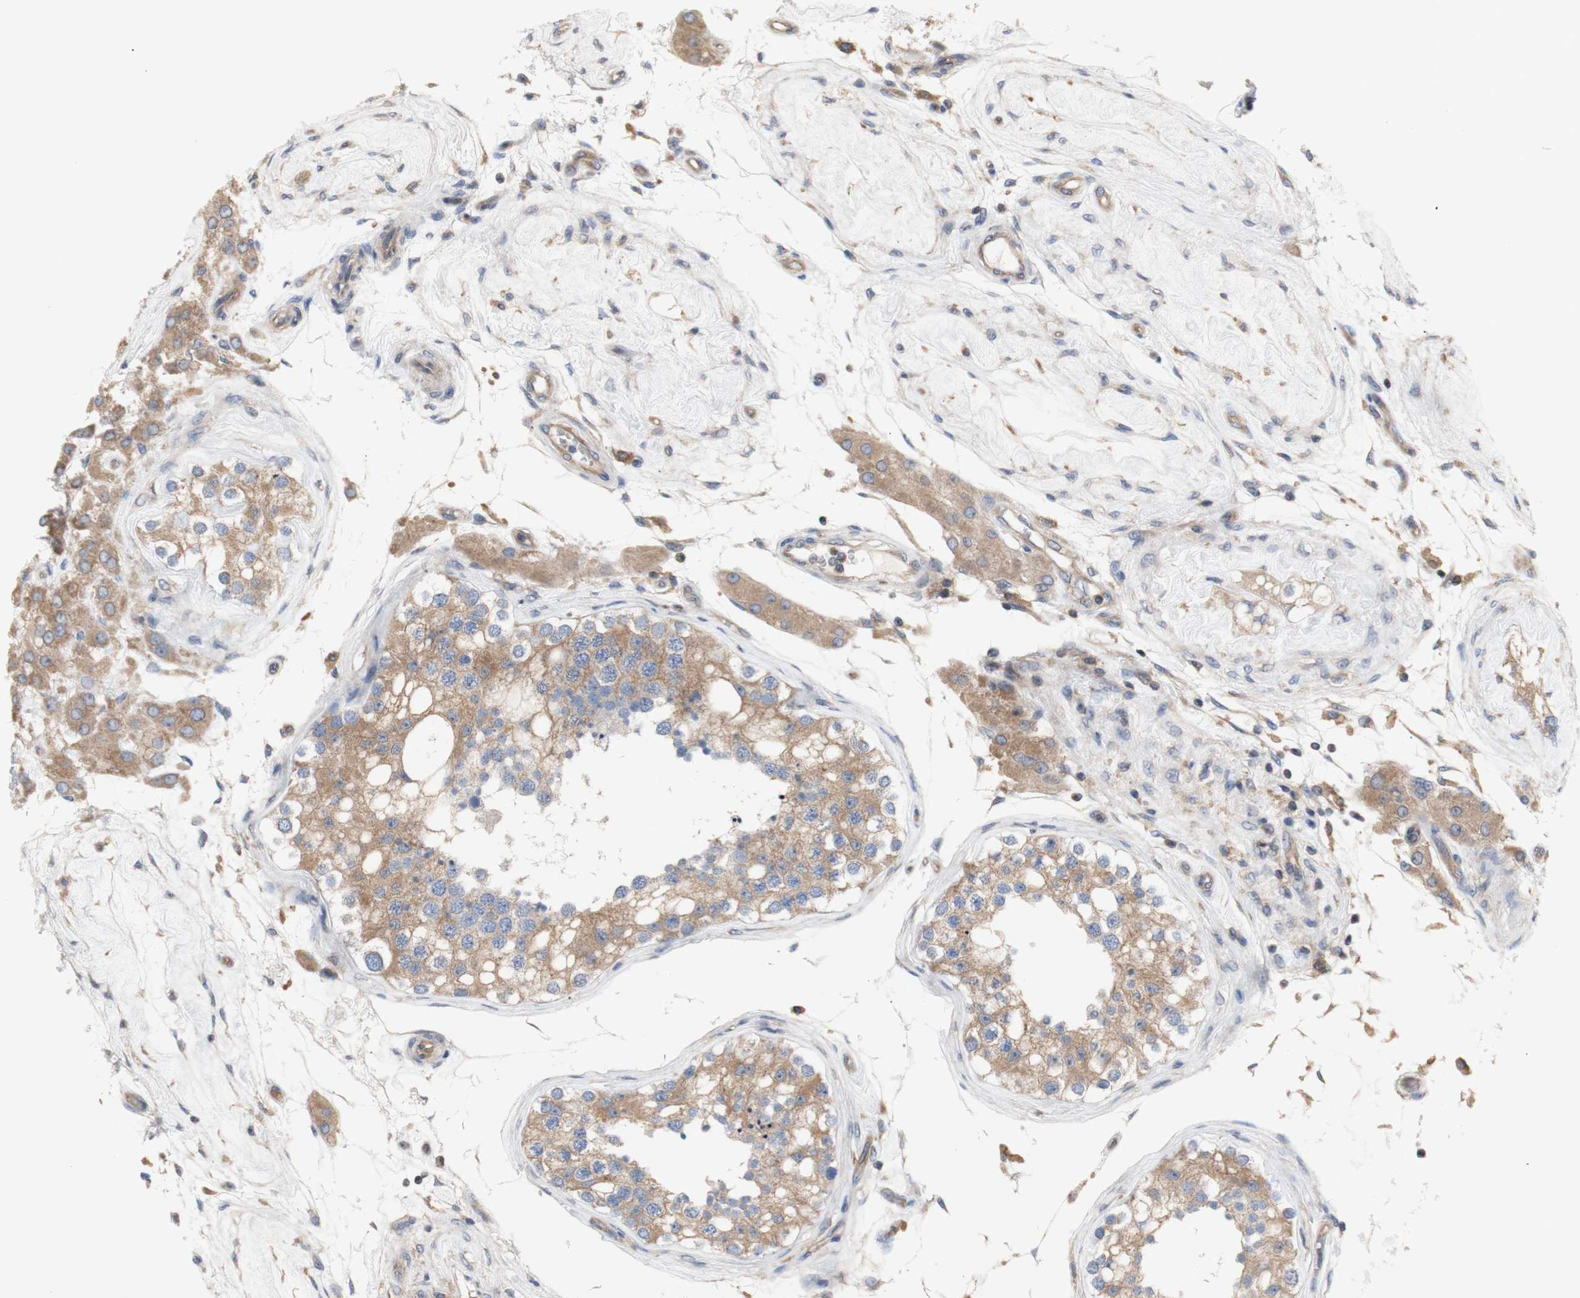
{"staining": {"intensity": "moderate", "quantity": ">75%", "location": "cytoplasmic/membranous"}, "tissue": "testis", "cell_type": "Cells in seminiferous ducts", "image_type": "normal", "snomed": [{"axis": "morphology", "description": "Normal tissue, NOS"}, {"axis": "topography", "description": "Testis"}], "caption": "Protein staining of benign testis displays moderate cytoplasmic/membranous staining in approximately >75% of cells in seminiferous ducts.", "gene": "IKBKG", "patient": {"sex": "male", "age": 68}}